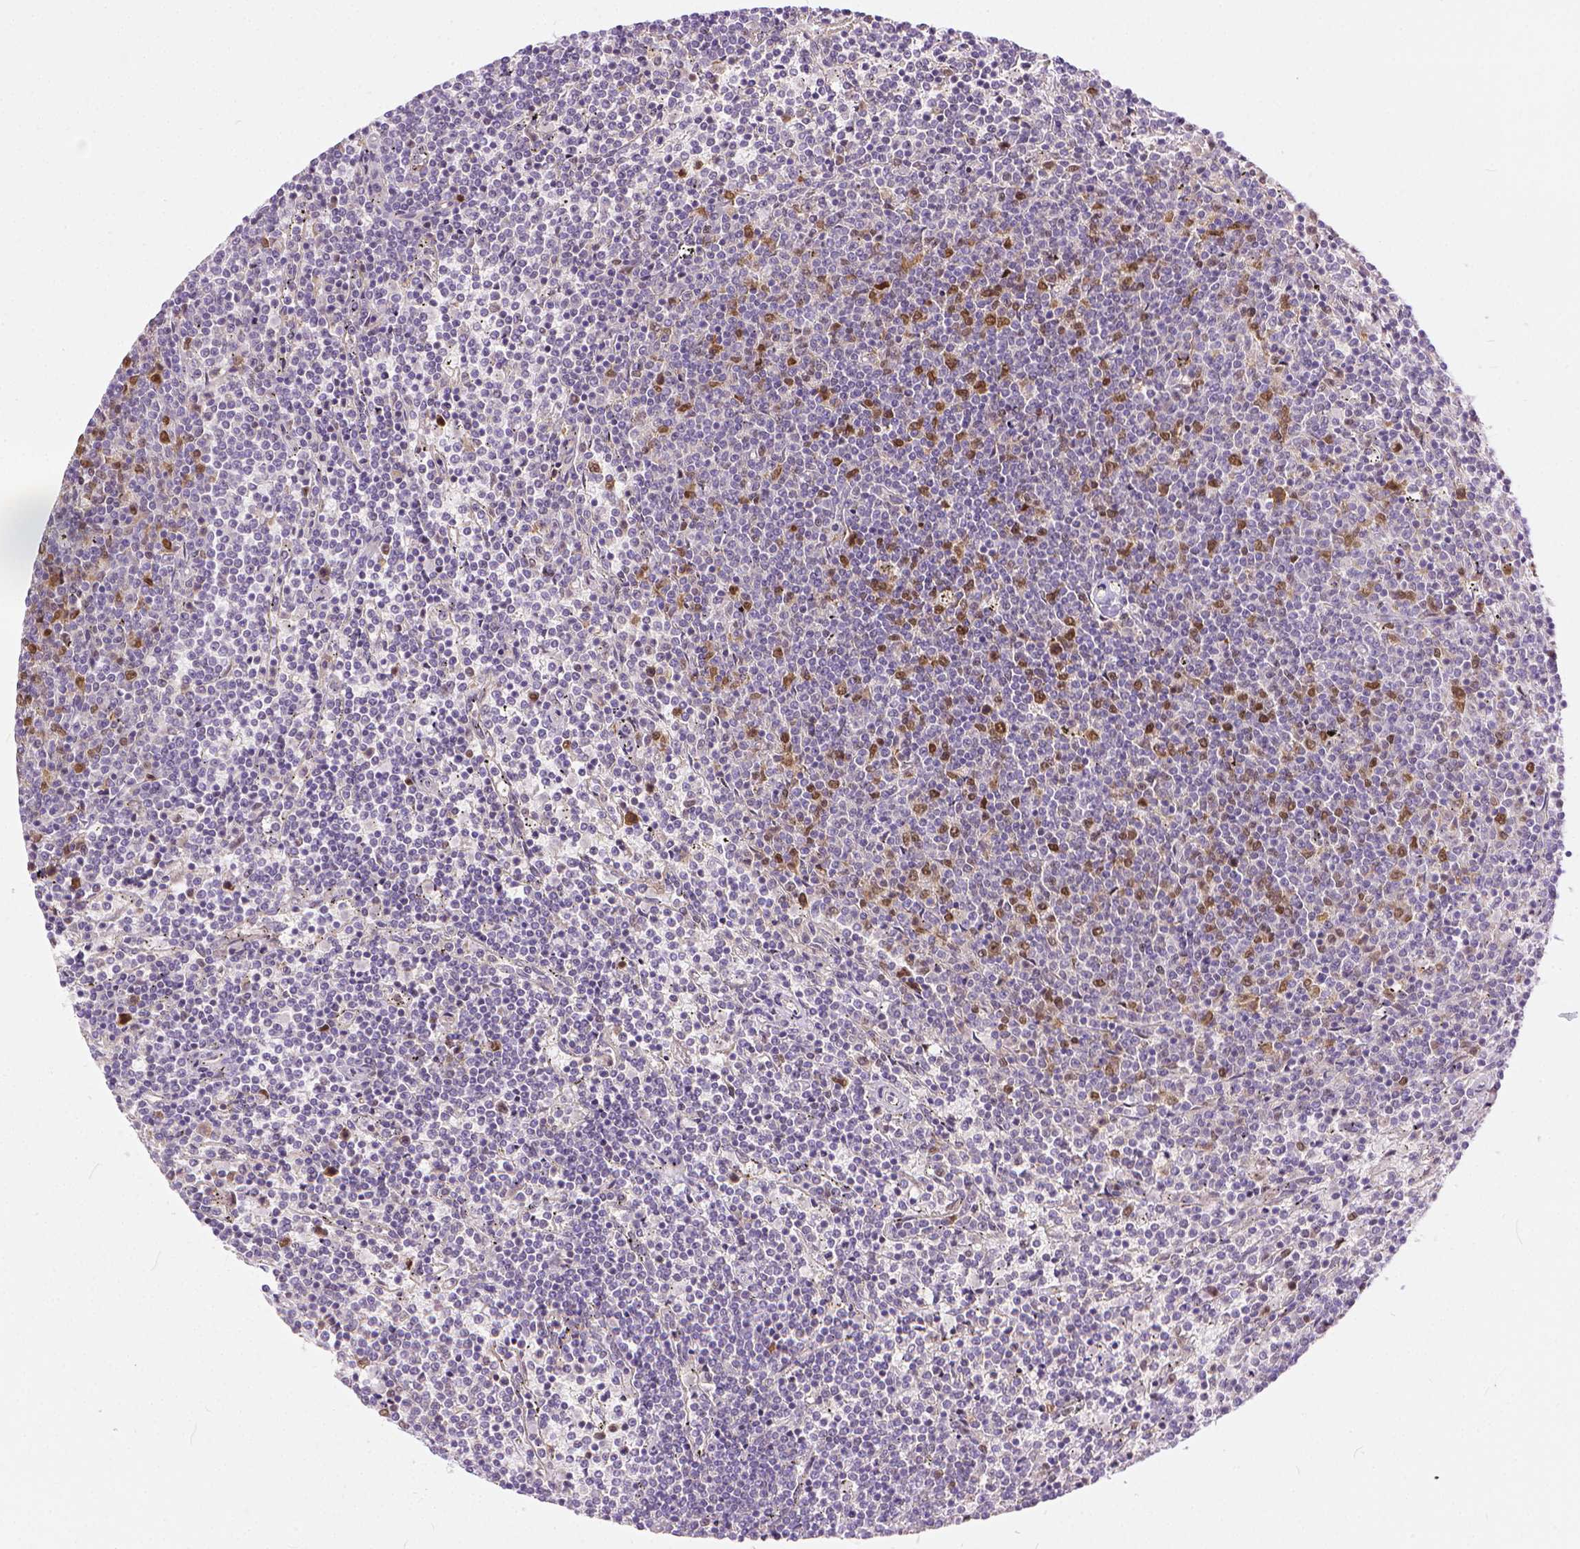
{"staining": {"intensity": "negative", "quantity": "none", "location": "none"}, "tissue": "lymphoma", "cell_type": "Tumor cells", "image_type": "cancer", "snomed": [{"axis": "morphology", "description": "Malignant lymphoma, non-Hodgkin's type, Low grade"}, {"axis": "topography", "description": "Spleen"}], "caption": "Micrograph shows no protein positivity in tumor cells of low-grade malignant lymphoma, non-Hodgkin's type tissue.", "gene": "ERCC1", "patient": {"sex": "female", "age": 50}}